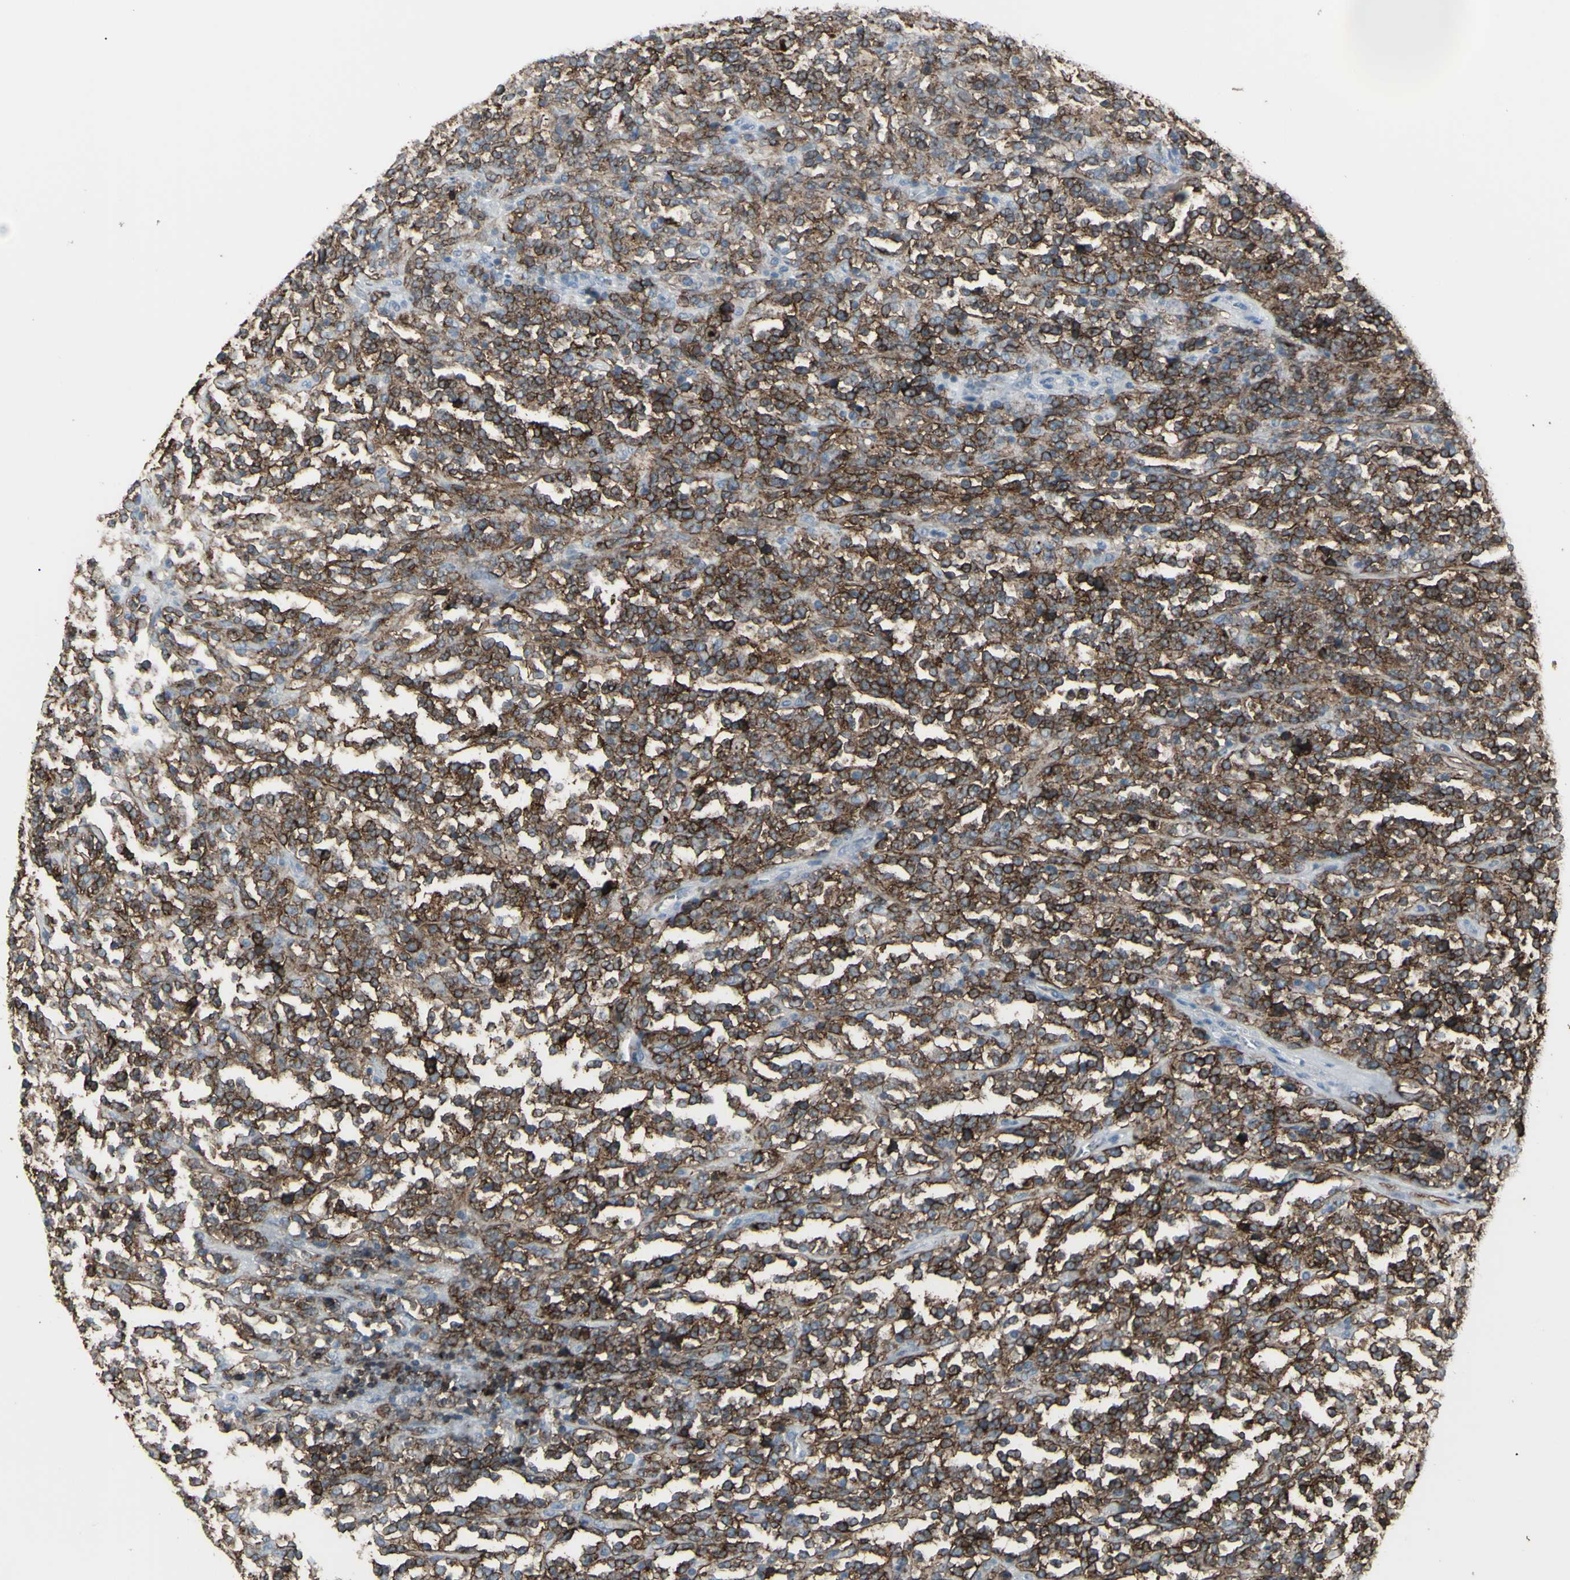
{"staining": {"intensity": "strong", "quantity": ">75%", "location": "cytoplasmic/membranous"}, "tissue": "lymphoma", "cell_type": "Tumor cells", "image_type": "cancer", "snomed": [{"axis": "morphology", "description": "Malignant lymphoma, non-Hodgkin's type, High grade"}, {"axis": "topography", "description": "Soft tissue"}], "caption": "Immunohistochemistry (DAB) staining of human lymphoma demonstrates strong cytoplasmic/membranous protein positivity in about >75% of tumor cells.", "gene": "CD79B", "patient": {"sex": "male", "age": 18}}